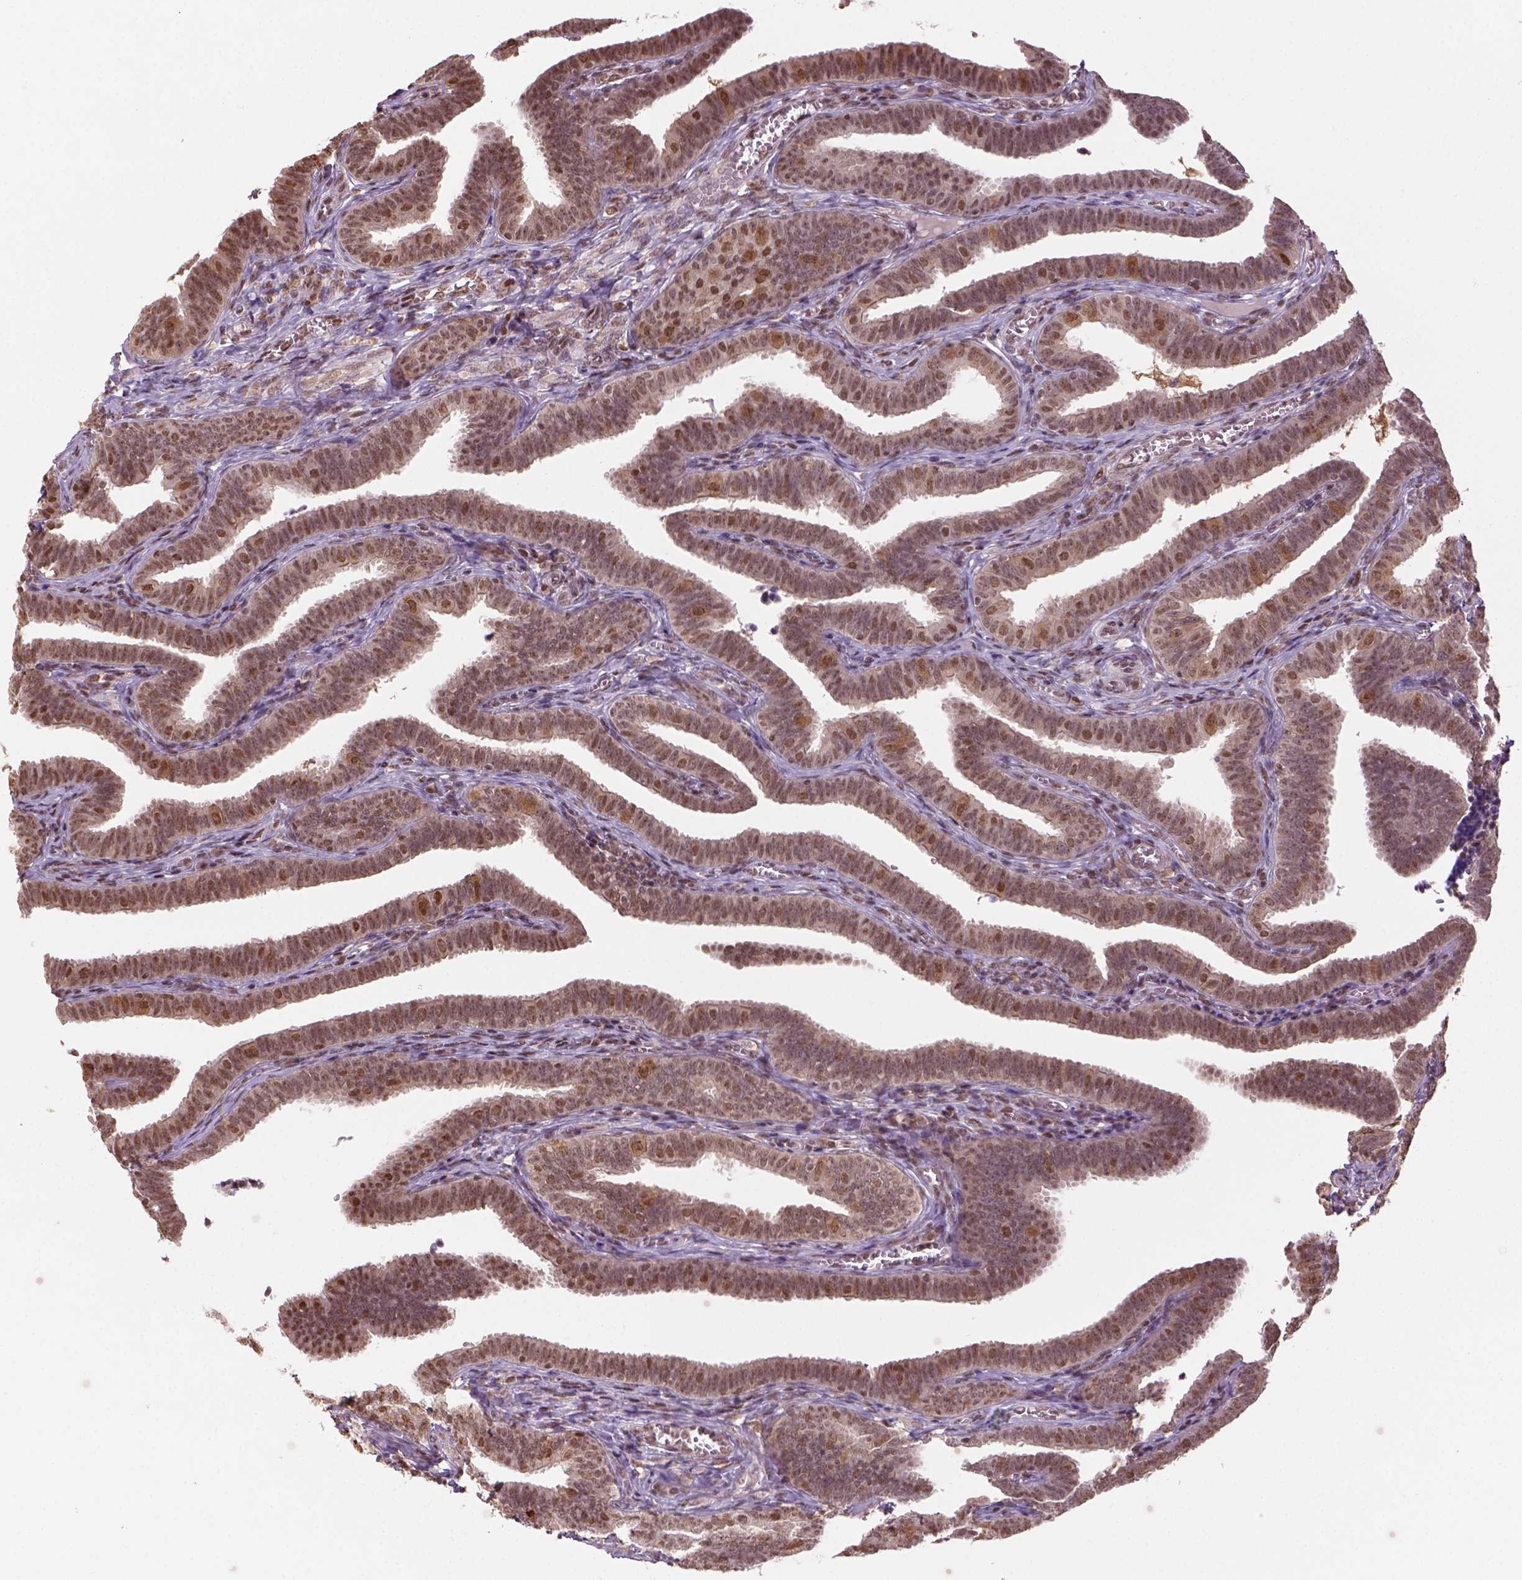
{"staining": {"intensity": "moderate", "quantity": ">75%", "location": "nuclear"}, "tissue": "fallopian tube", "cell_type": "Glandular cells", "image_type": "normal", "snomed": [{"axis": "morphology", "description": "Normal tissue, NOS"}, {"axis": "topography", "description": "Fallopian tube"}], "caption": "Immunohistochemistry (IHC) (DAB) staining of benign human fallopian tube reveals moderate nuclear protein positivity in approximately >75% of glandular cells.", "gene": "GOT1", "patient": {"sex": "female", "age": 25}}